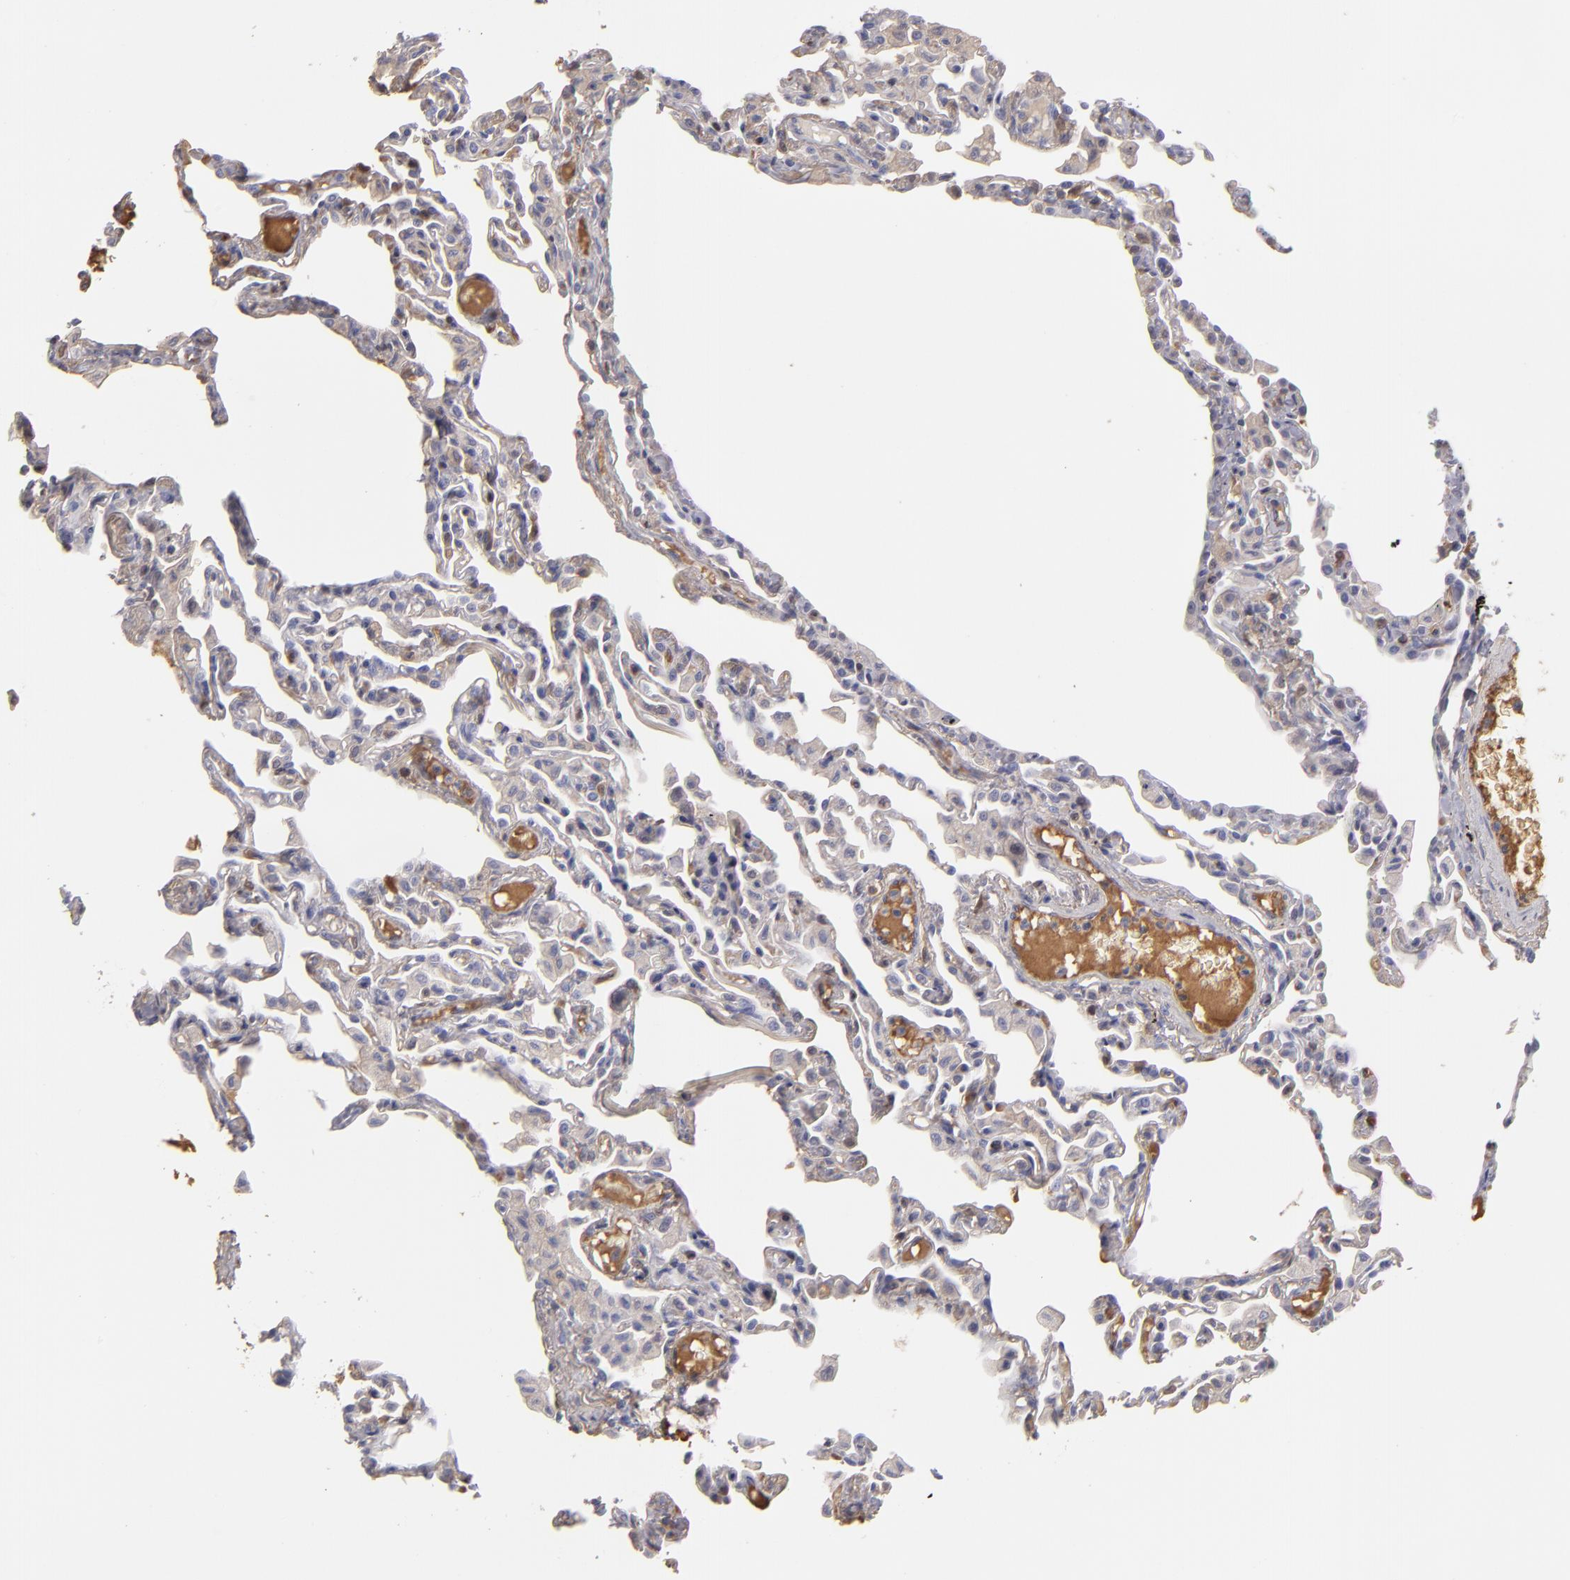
{"staining": {"intensity": "negative", "quantity": "none", "location": "none"}, "tissue": "lung", "cell_type": "Alveolar cells", "image_type": "normal", "snomed": [{"axis": "morphology", "description": "Normal tissue, NOS"}, {"axis": "topography", "description": "Lung"}], "caption": "This is an immunohistochemistry (IHC) photomicrograph of unremarkable lung. There is no positivity in alveolar cells.", "gene": "SERPINA1", "patient": {"sex": "female", "age": 49}}